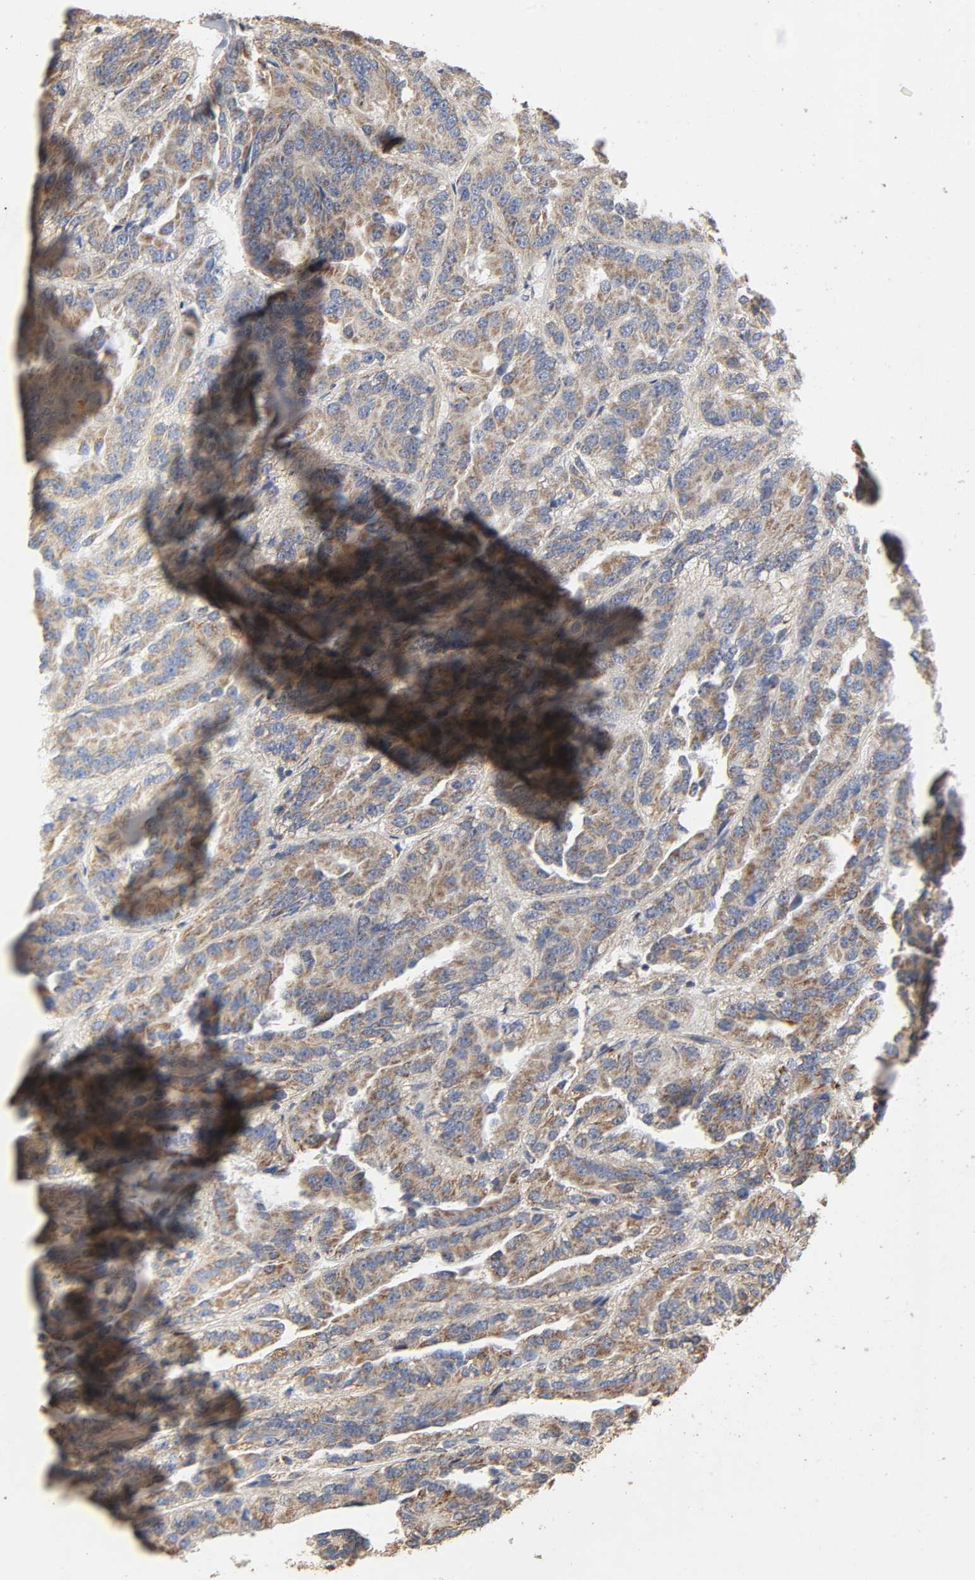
{"staining": {"intensity": "moderate", "quantity": ">75%", "location": "cytoplasmic/membranous"}, "tissue": "renal cancer", "cell_type": "Tumor cells", "image_type": "cancer", "snomed": [{"axis": "morphology", "description": "Adenocarcinoma, NOS"}, {"axis": "topography", "description": "Kidney"}], "caption": "About >75% of tumor cells in renal cancer (adenocarcinoma) display moderate cytoplasmic/membranous protein positivity as visualized by brown immunohistochemical staining.", "gene": "NDUFS3", "patient": {"sex": "male", "age": 46}}